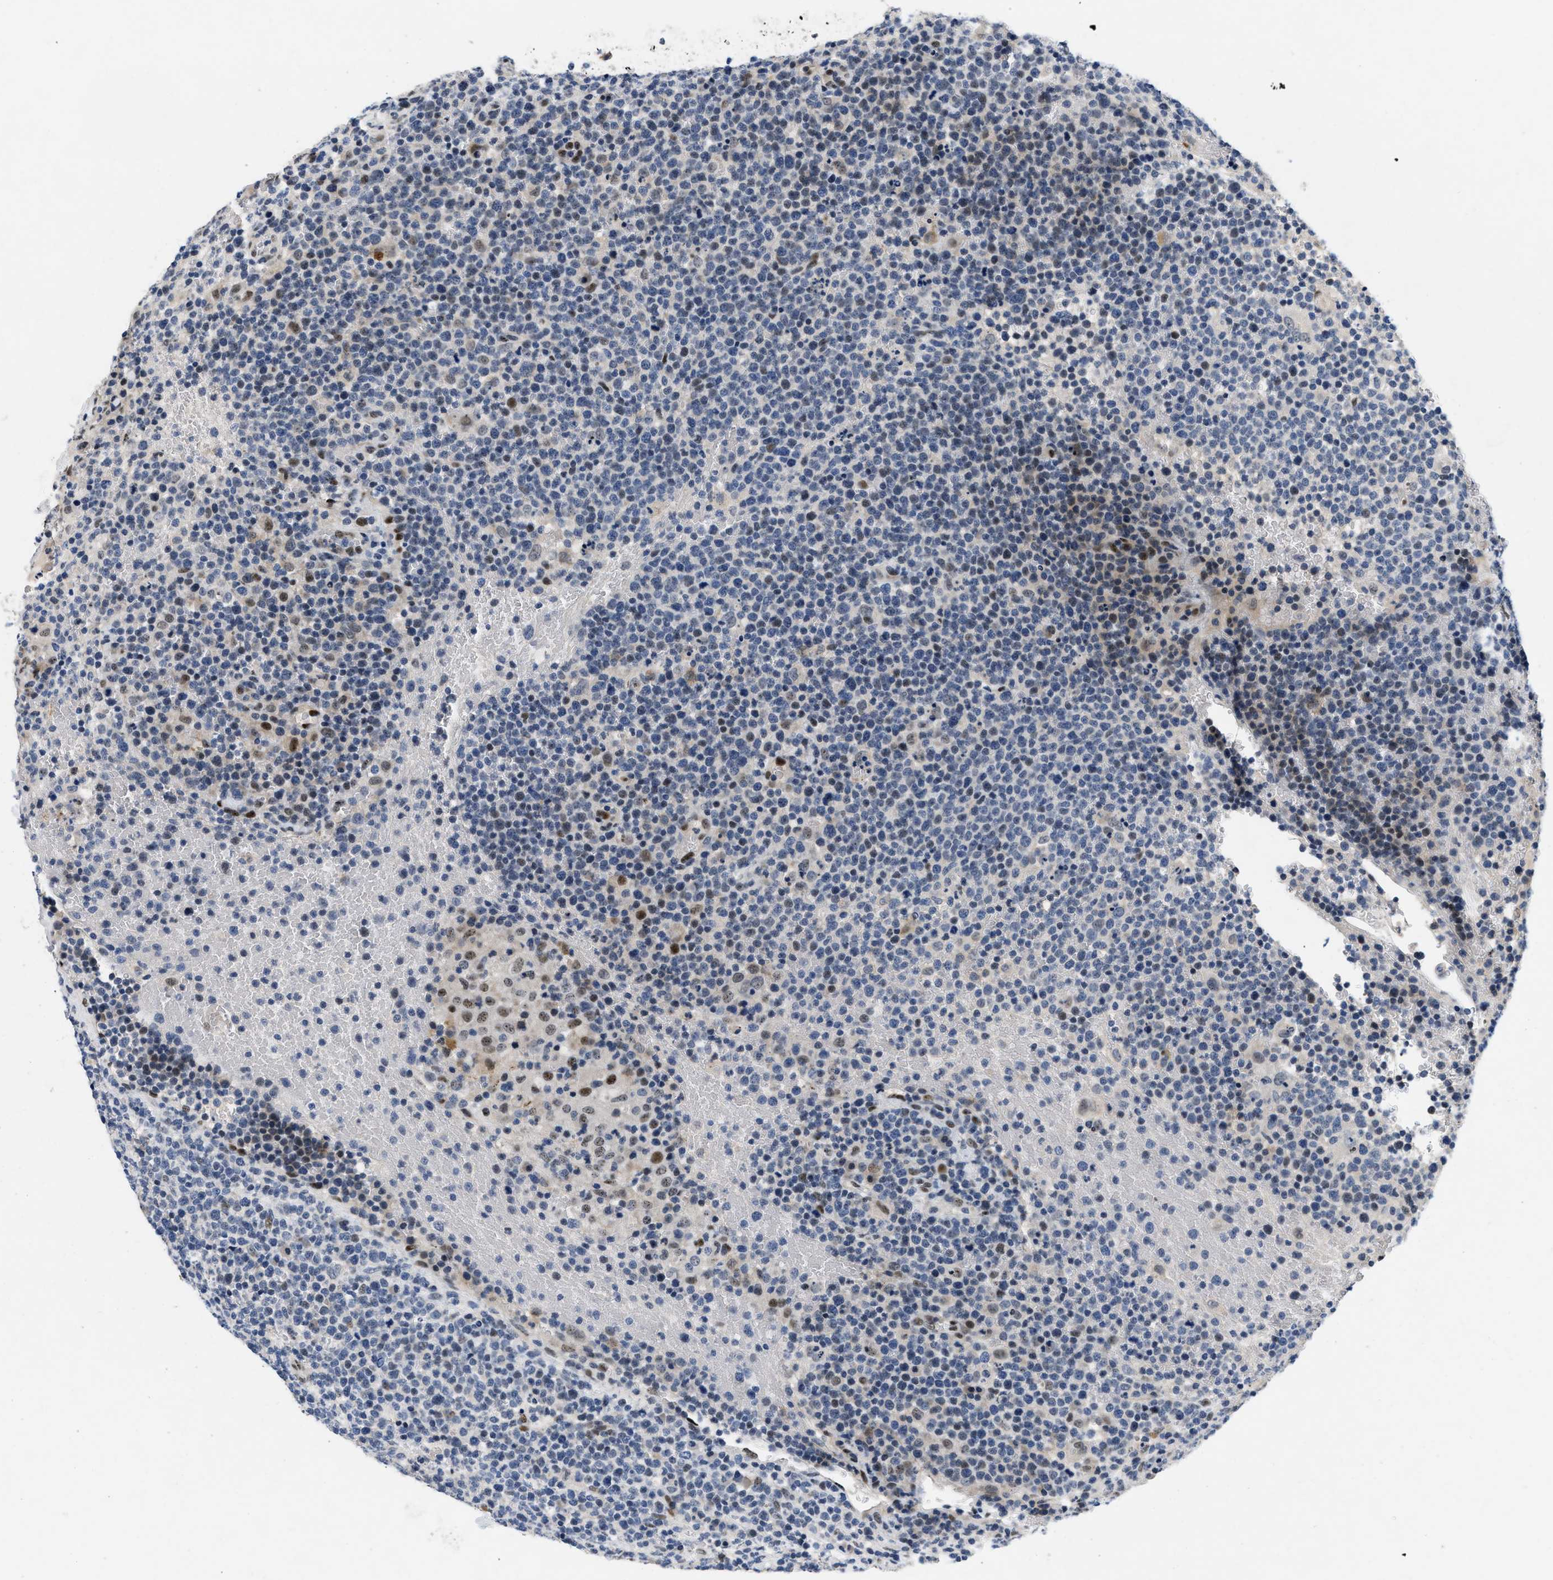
{"staining": {"intensity": "weak", "quantity": "<25%", "location": "nuclear"}, "tissue": "lymphoma", "cell_type": "Tumor cells", "image_type": "cancer", "snomed": [{"axis": "morphology", "description": "Malignant lymphoma, non-Hodgkin's type, High grade"}, {"axis": "topography", "description": "Lymph node"}], "caption": "Tumor cells show no significant protein positivity in lymphoma.", "gene": "VIP", "patient": {"sex": "male", "age": 61}}